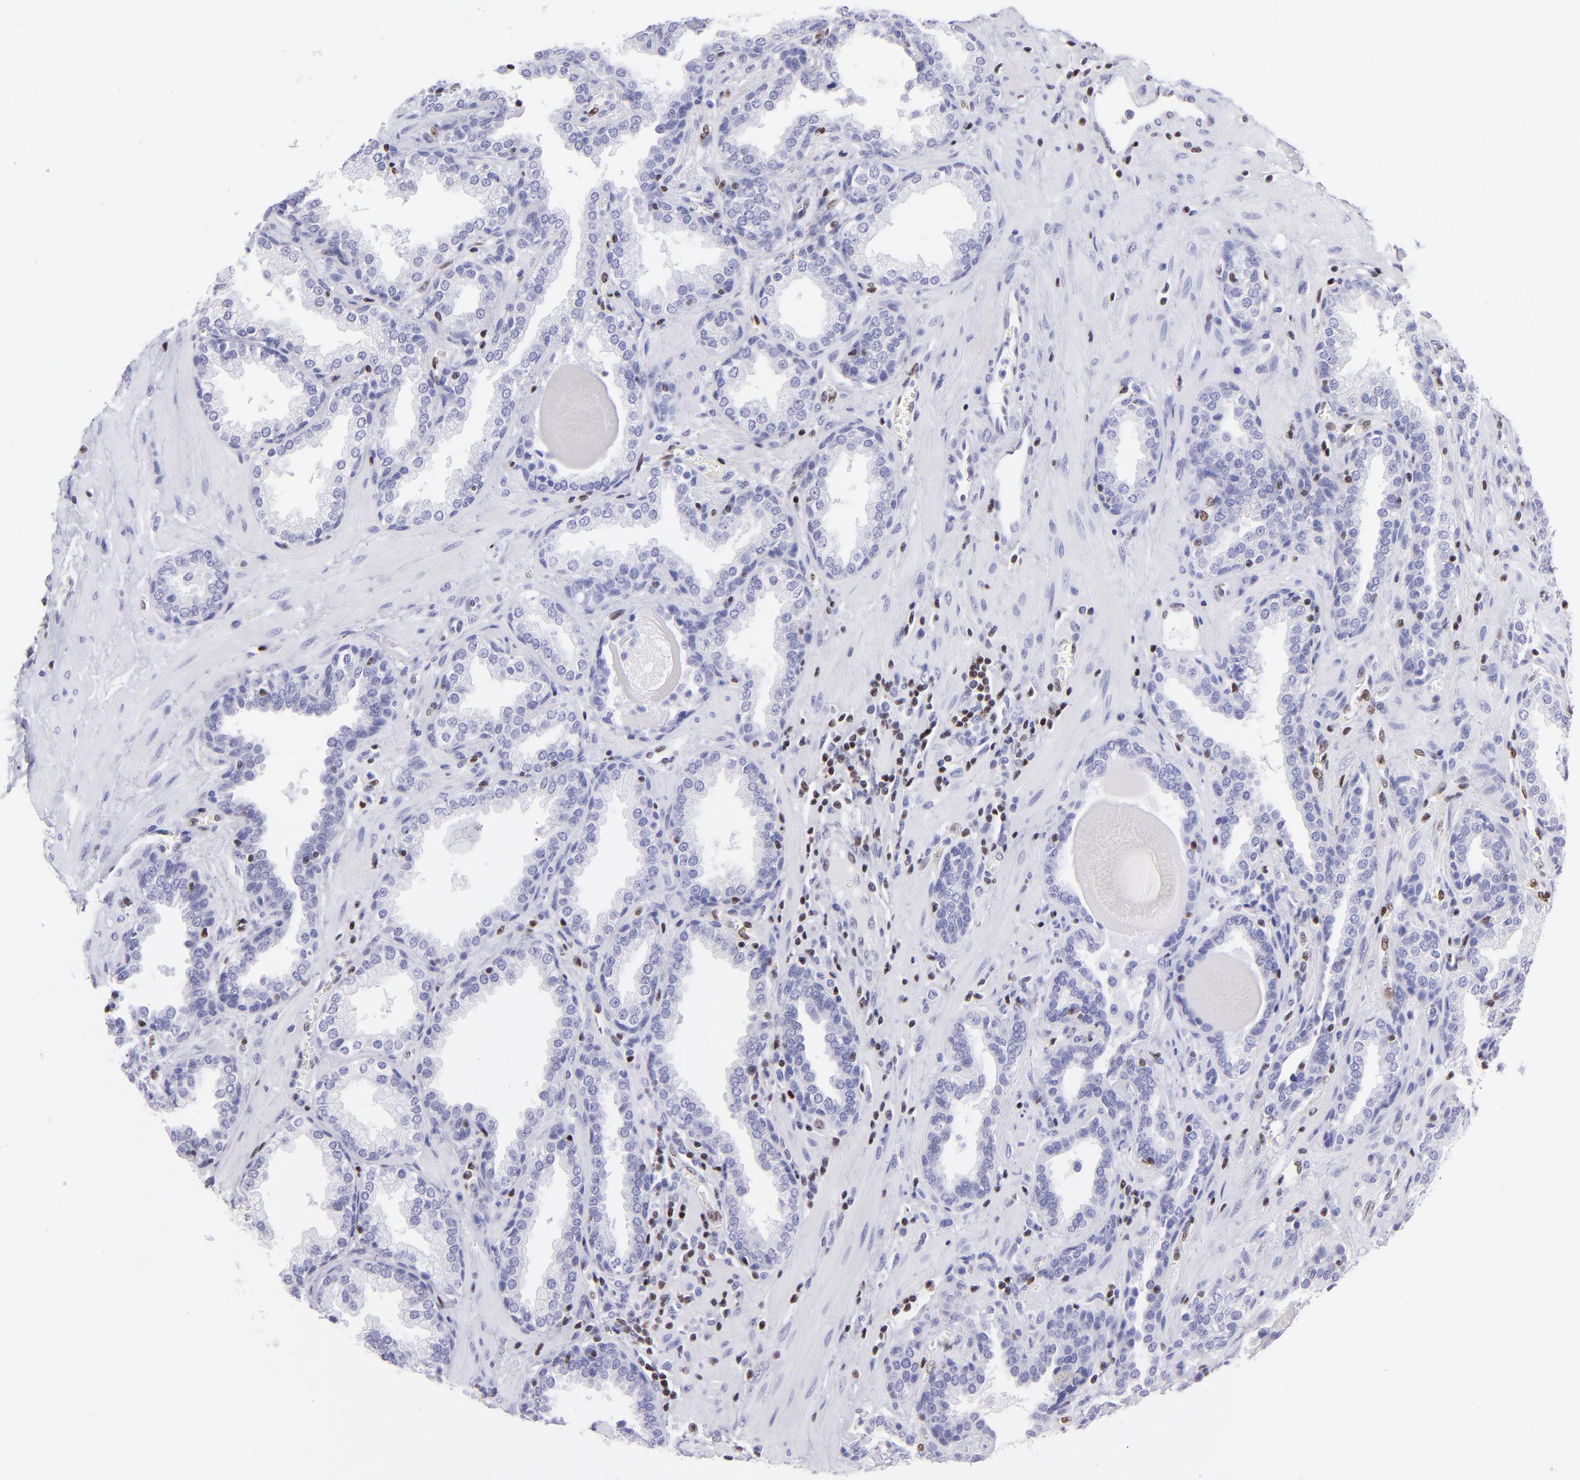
{"staining": {"intensity": "negative", "quantity": "none", "location": "none"}, "tissue": "prostate", "cell_type": "Glandular cells", "image_type": "normal", "snomed": [{"axis": "morphology", "description": "Normal tissue, NOS"}, {"axis": "topography", "description": "Prostate"}], "caption": "An immunohistochemistry micrograph of unremarkable prostate is shown. There is no staining in glandular cells of prostate. (DAB immunohistochemistry with hematoxylin counter stain).", "gene": "ETS1", "patient": {"sex": "male", "age": 51}}